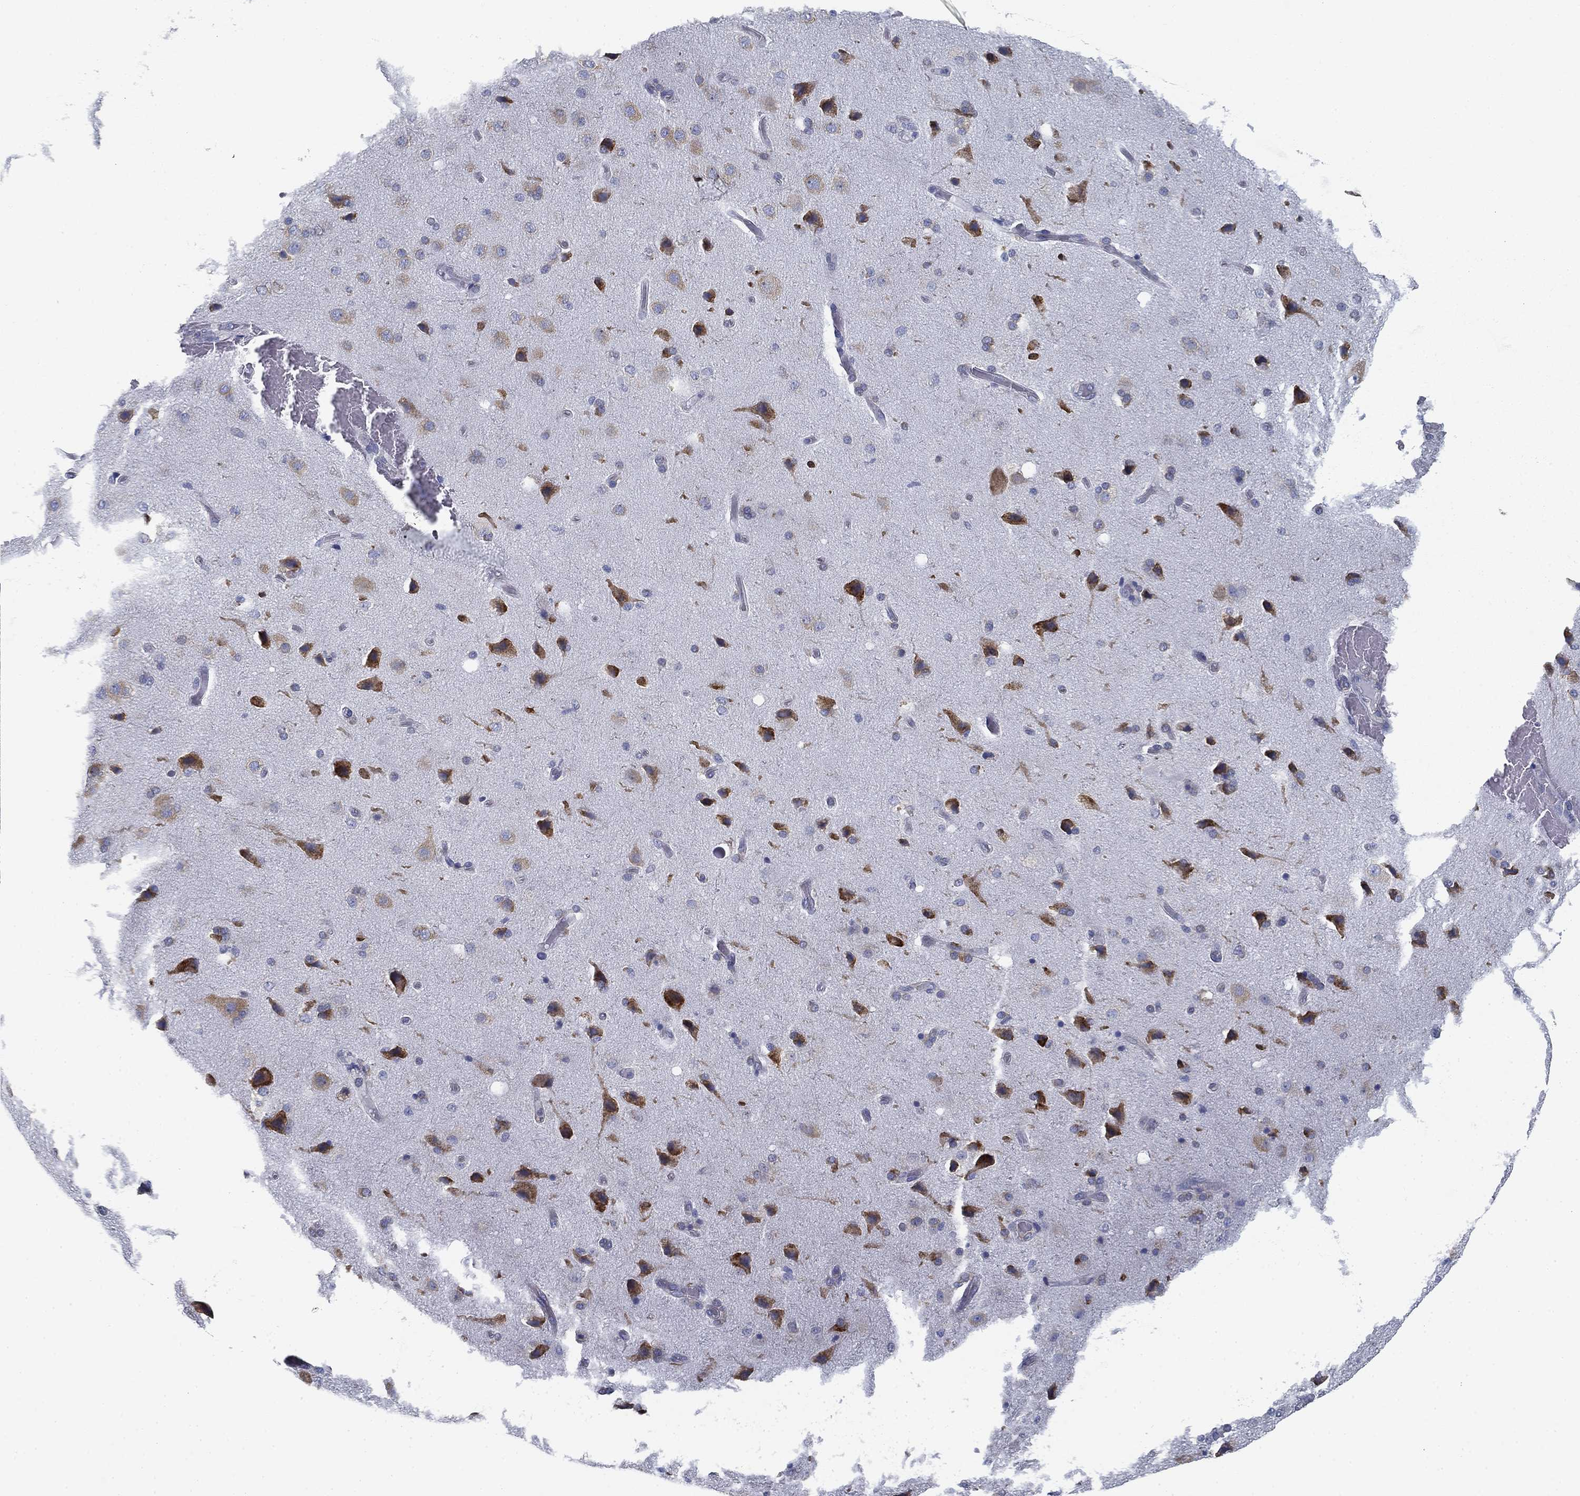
{"staining": {"intensity": "negative", "quantity": "none", "location": "none"}, "tissue": "cerebral cortex", "cell_type": "Endothelial cells", "image_type": "normal", "snomed": [{"axis": "morphology", "description": "Normal tissue, NOS"}, {"axis": "morphology", "description": "Glioma, malignant, High grade"}, {"axis": "topography", "description": "Cerebral cortex"}], "caption": "DAB immunohistochemical staining of benign human cerebral cortex exhibits no significant expression in endothelial cells.", "gene": "FXR1", "patient": {"sex": "male", "age": 77}}